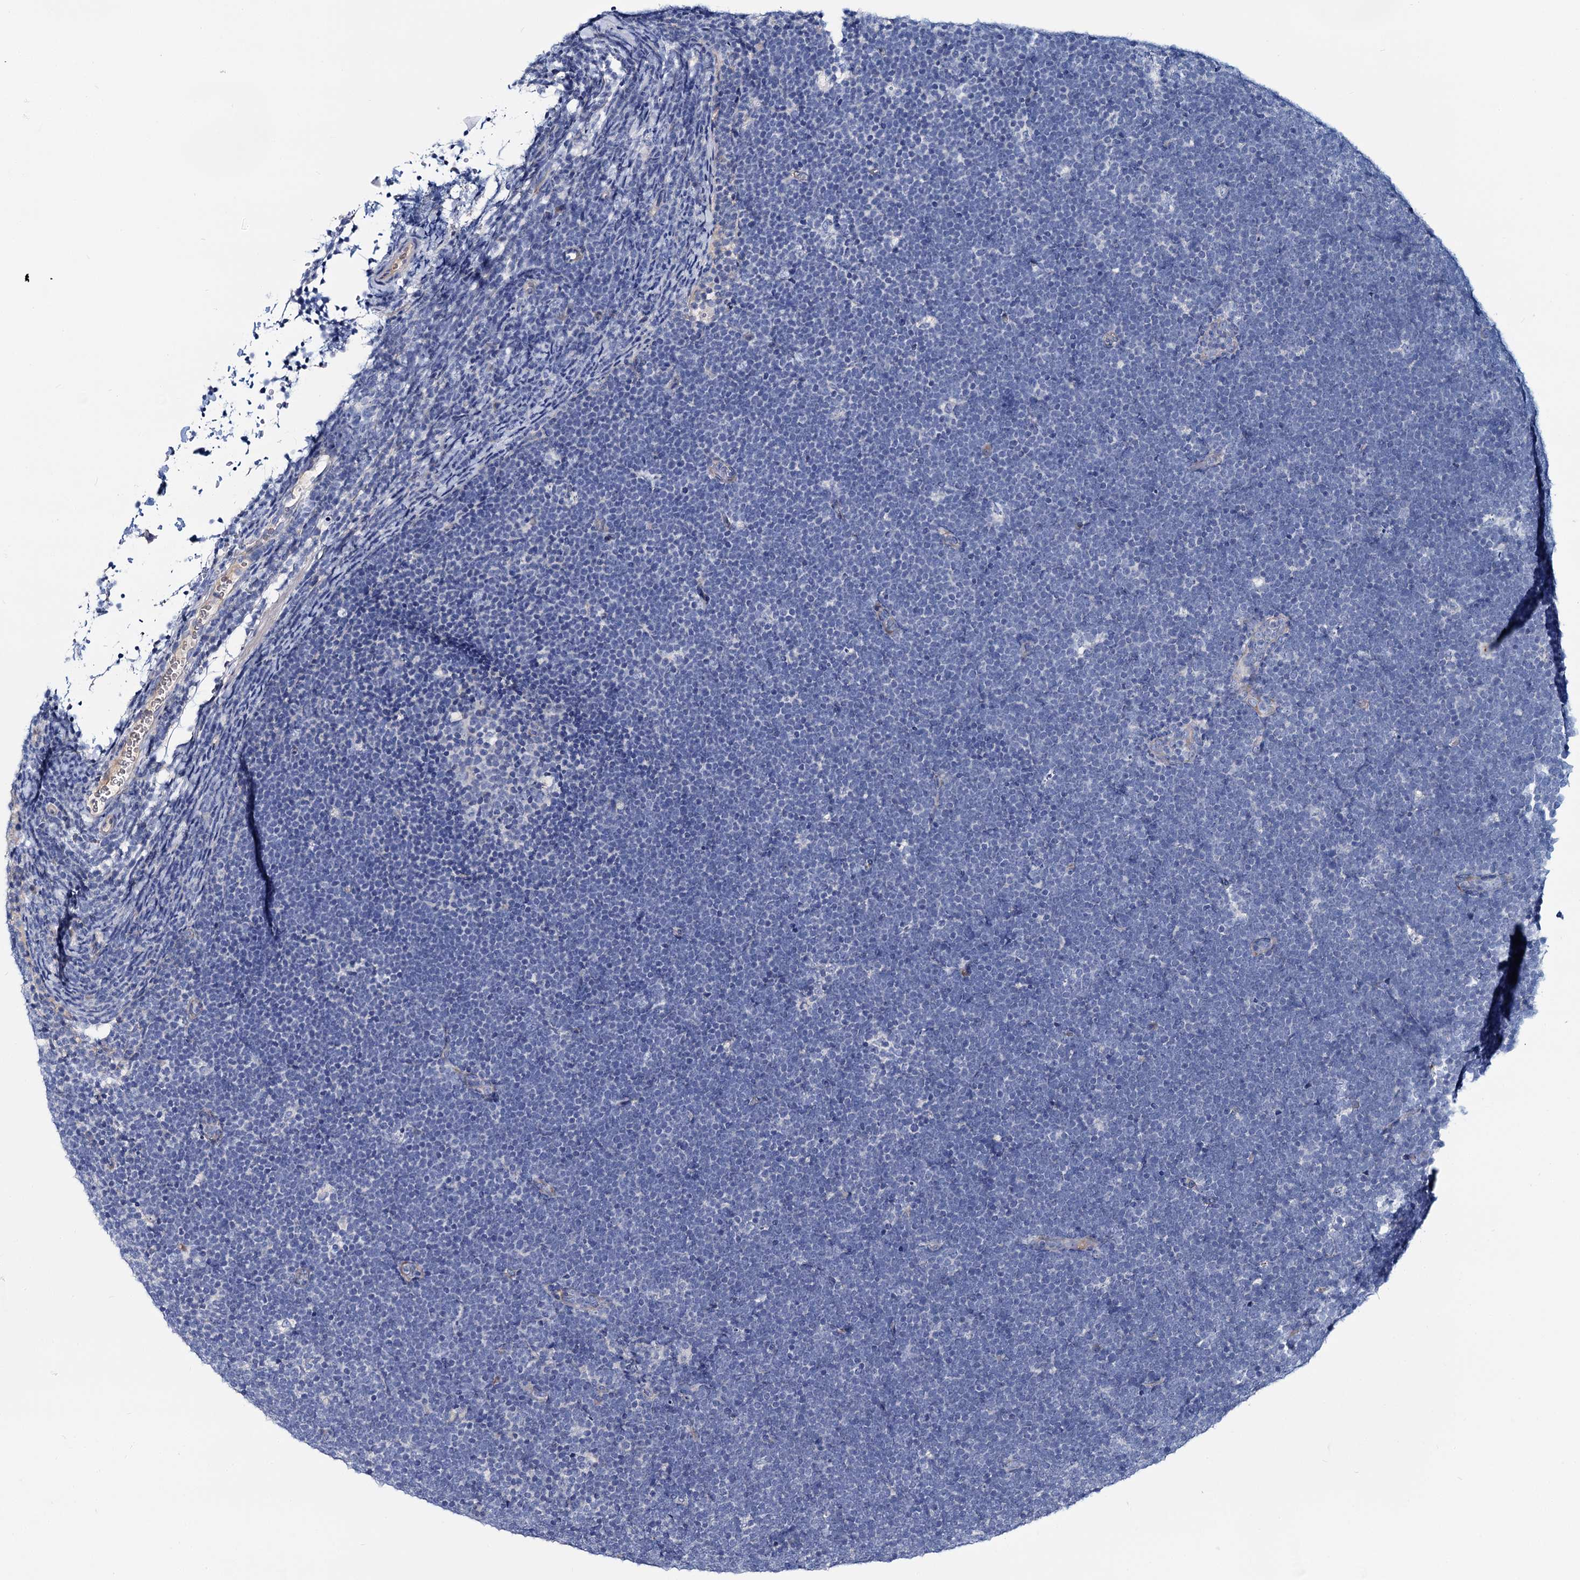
{"staining": {"intensity": "negative", "quantity": "none", "location": "none"}, "tissue": "lymphoma", "cell_type": "Tumor cells", "image_type": "cancer", "snomed": [{"axis": "morphology", "description": "Malignant lymphoma, non-Hodgkin's type, High grade"}, {"axis": "topography", "description": "Lymph node"}], "caption": "High power microscopy photomicrograph of an IHC micrograph of lymphoma, revealing no significant staining in tumor cells. Nuclei are stained in blue.", "gene": "DYDC2", "patient": {"sex": "male", "age": 13}}